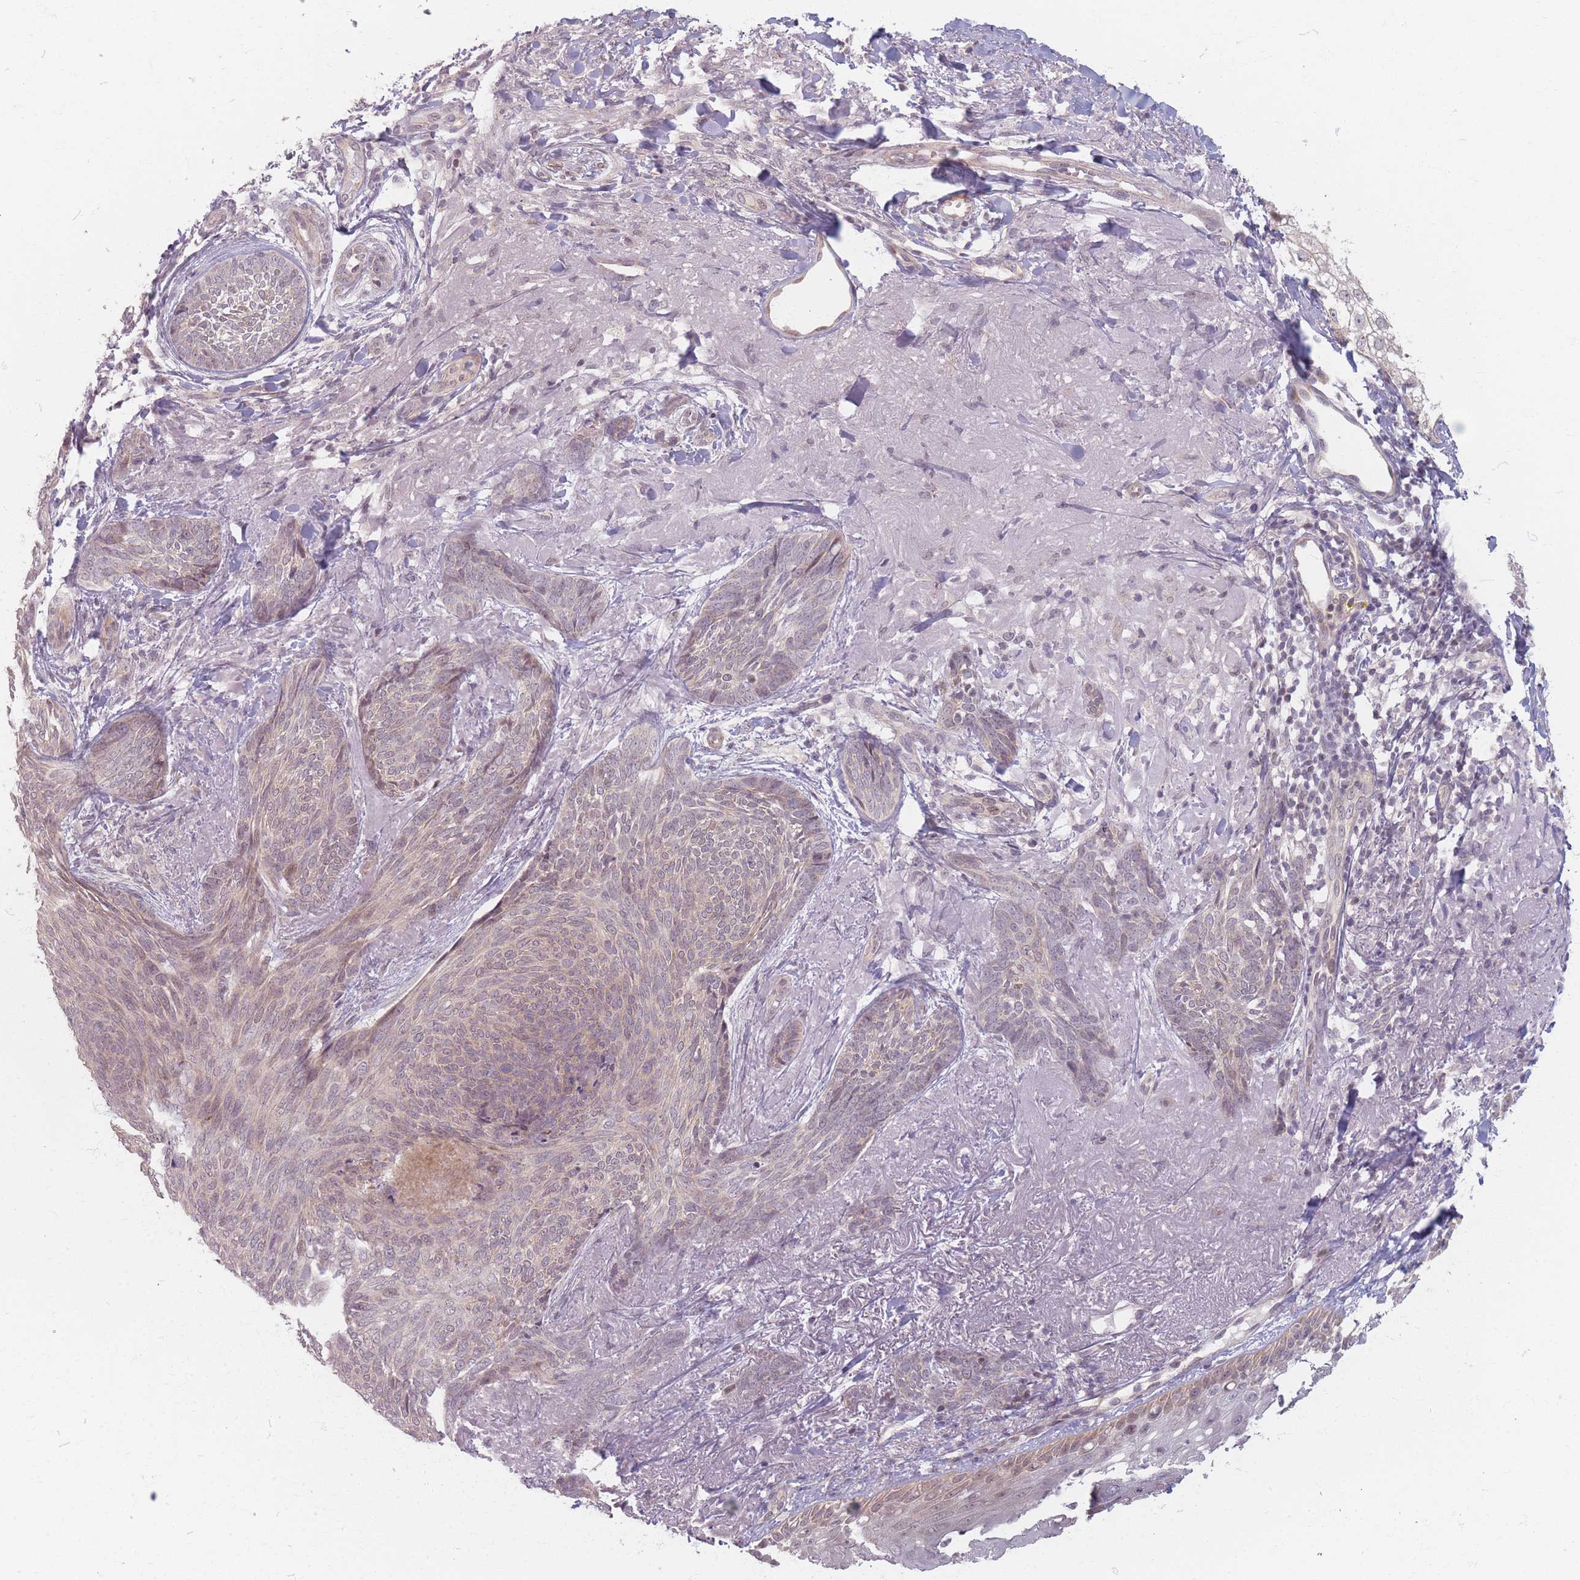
{"staining": {"intensity": "weak", "quantity": ">75%", "location": "cytoplasmic/membranous"}, "tissue": "skin cancer", "cell_type": "Tumor cells", "image_type": "cancer", "snomed": [{"axis": "morphology", "description": "Basal cell carcinoma"}, {"axis": "topography", "description": "Skin"}], "caption": "This photomicrograph reveals skin cancer (basal cell carcinoma) stained with IHC to label a protein in brown. The cytoplasmic/membranous of tumor cells show weak positivity for the protein. Nuclei are counter-stained blue.", "gene": "GABRA6", "patient": {"sex": "female", "age": 86}}